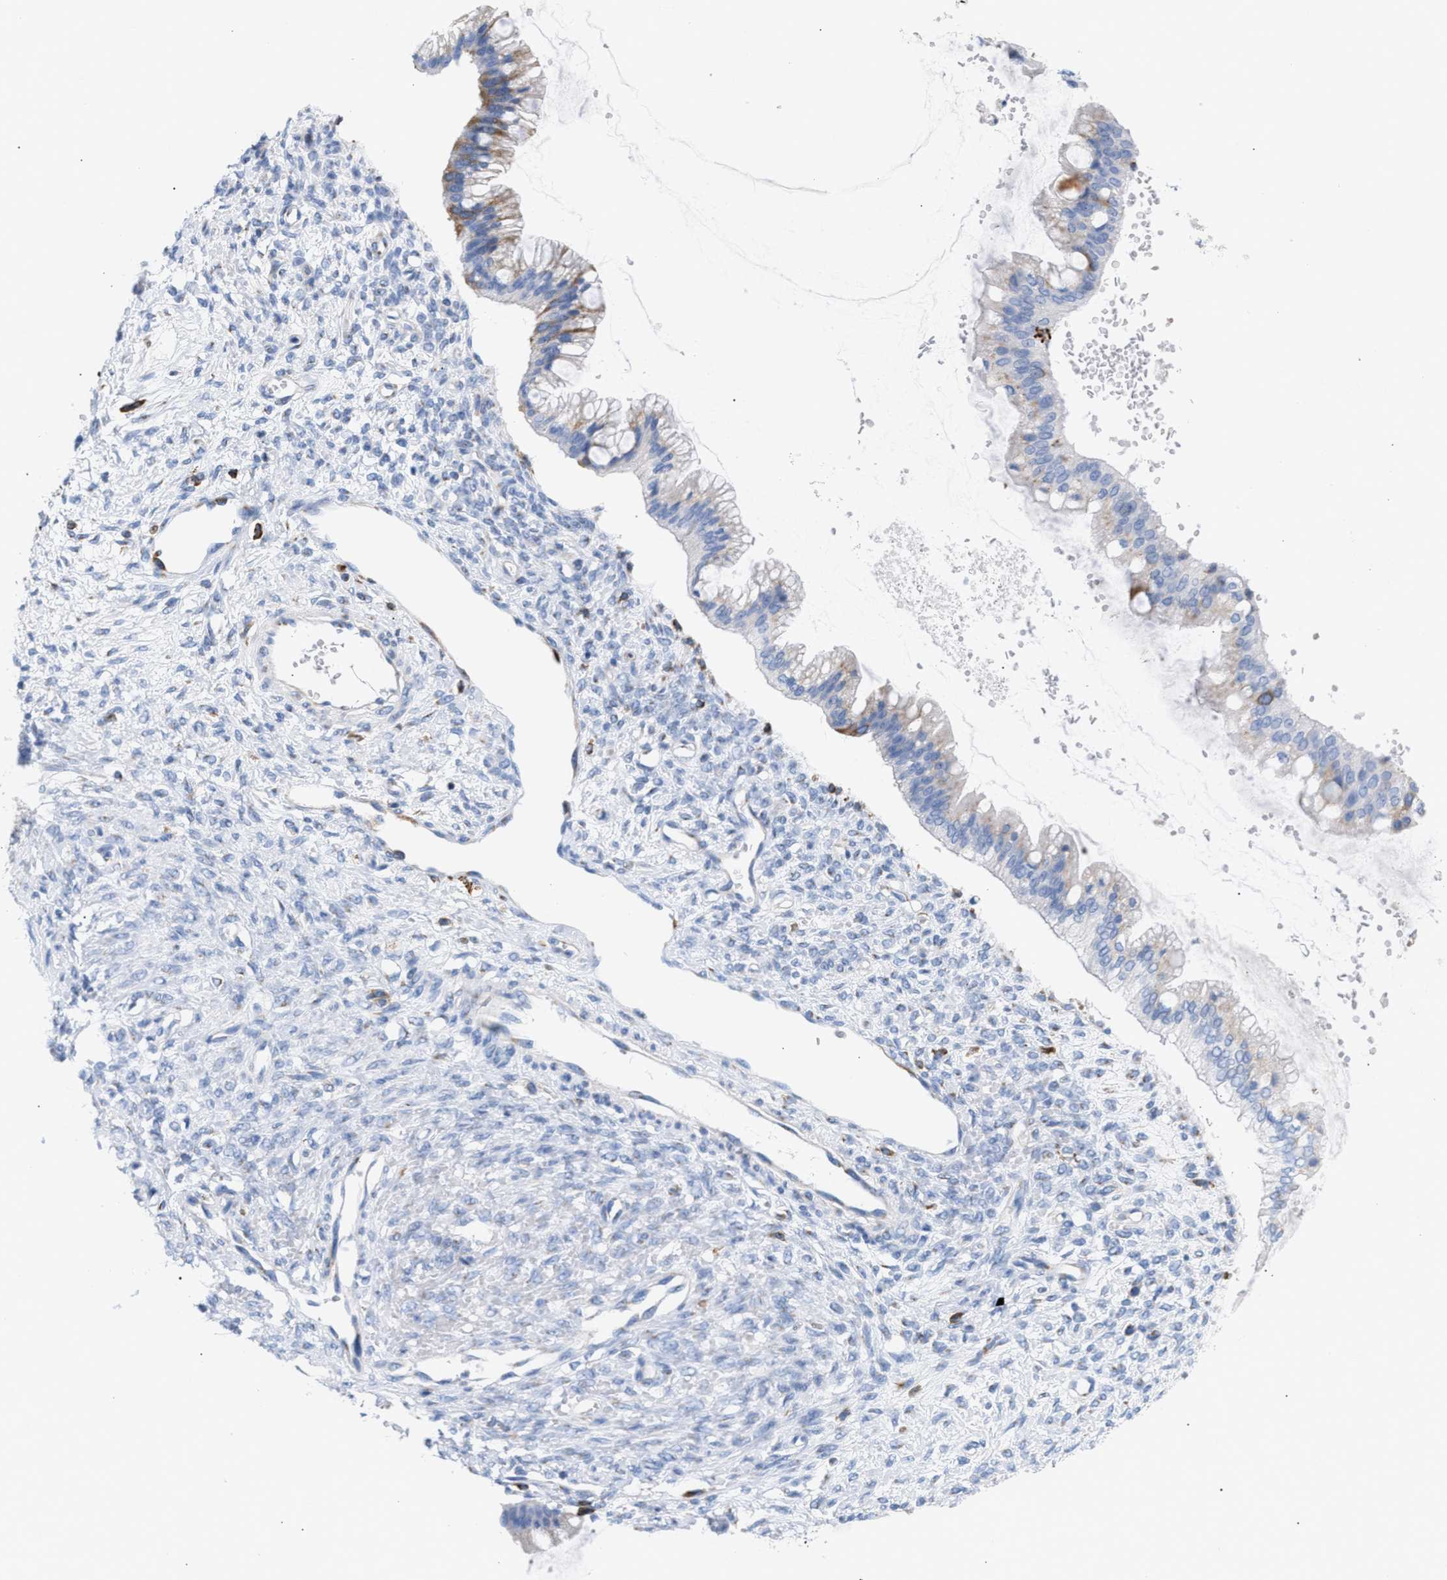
{"staining": {"intensity": "moderate", "quantity": "<25%", "location": "cytoplasmic/membranous"}, "tissue": "ovarian cancer", "cell_type": "Tumor cells", "image_type": "cancer", "snomed": [{"axis": "morphology", "description": "Cystadenocarcinoma, mucinous, NOS"}, {"axis": "topography", "description": "Ovary"}], "caption": "This is a micrograph of immunohistochemistry (IHC) staining of ovarian mucinous cystadenocarcinoma, which shows moderate positivity in the cytoplasmic/membranous of tumor cells.", "gene": "TACC3", "patient": {"sex": "female", "age": 73}}